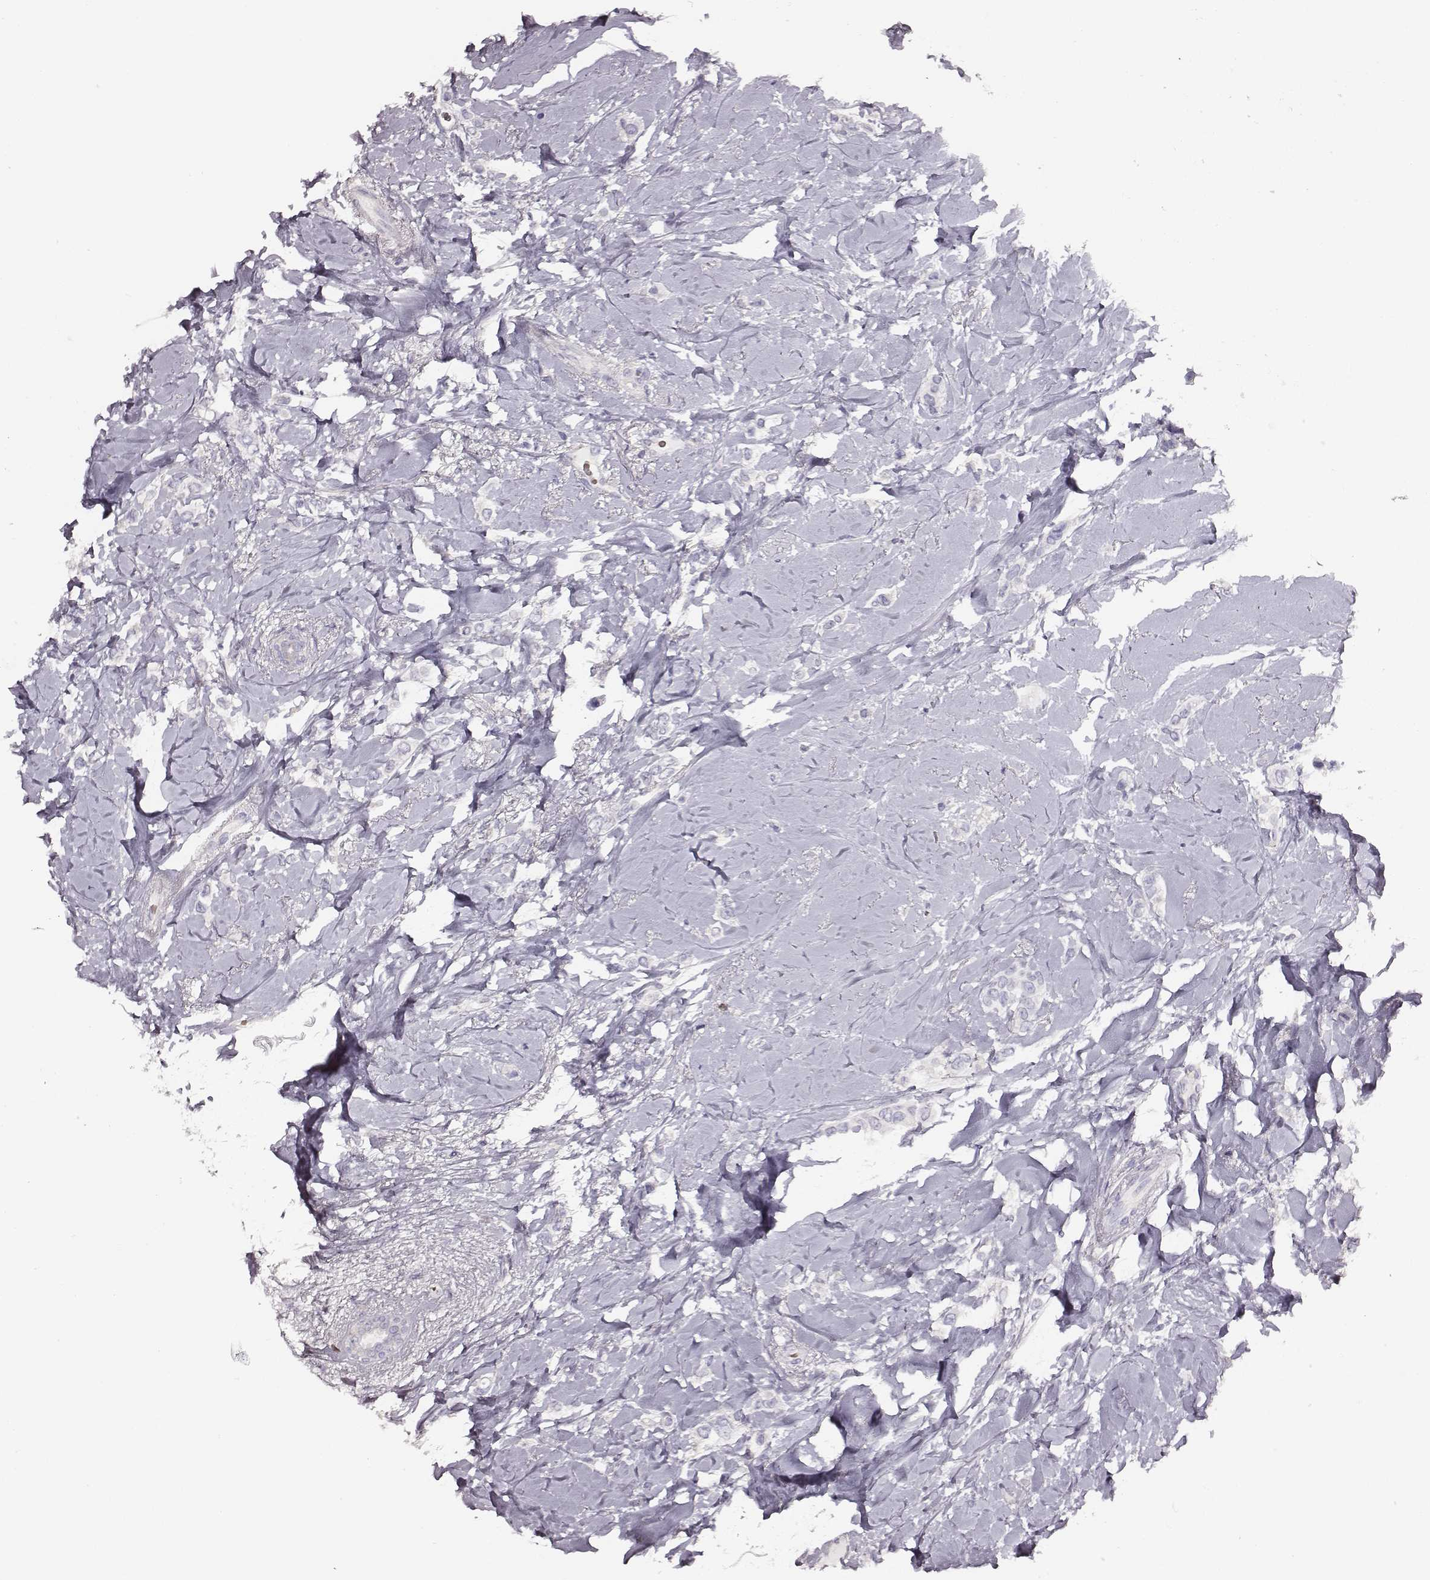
{"staining": {"intensity": "negative", "quantity": "none", "location": "none"}, "tissue": "breast cancer", "cell_type": "Tumor cells", "image_type": "cancer", "snomed": [{"axis": "morphology", "description": "Lobular carcinoma"}, {"axis": "topography", "description": "Breast"}], "caption": "IHC of breast cancer exhibits no positivity in tumor cells. Brightfield microscopy of IHC stained with DAB (3,3'-diaminobenzidine) (brown) and hematoxylin (blue), captured at high magnification.", "gene": "AADAT", "patient": {"sex": "female", "age": 66}}